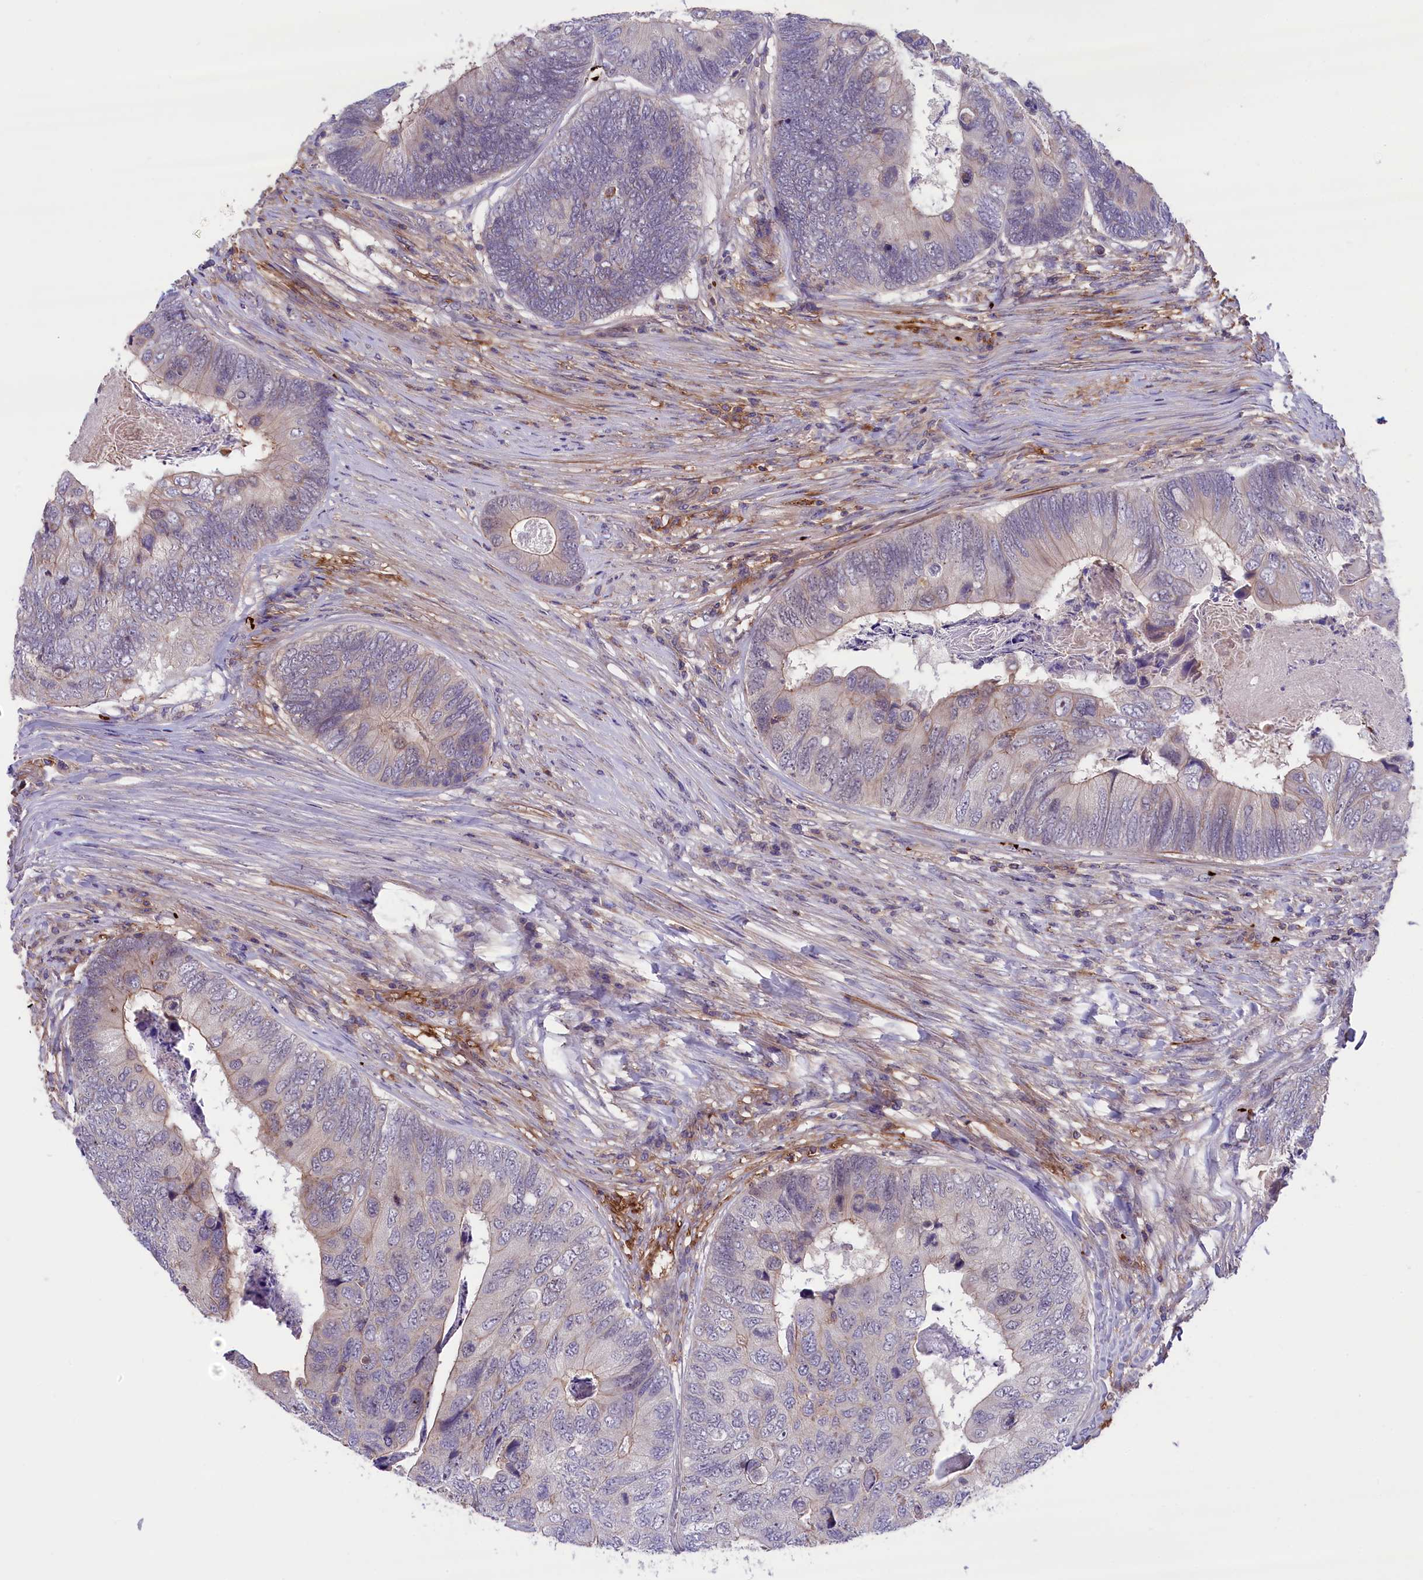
{"staining": {"intensity": "weak", "quantity": "<25%", "location": "cytoplasmic/membranous"}, "tissue": "colorectal cancer", "cell_type": "Tumor cells", "image_type": "cancer", "snomed": [{"axis": "morphology", "description": "Adenocarcinoma, NOS"}, {"axis": "topography", "description": "Colon"}], "caption": "Tumor cells show no significant staining in colorectal adenocarcinoma.", "gene": "HEATR3", "patient": {"sex": "female", "age": 67}}